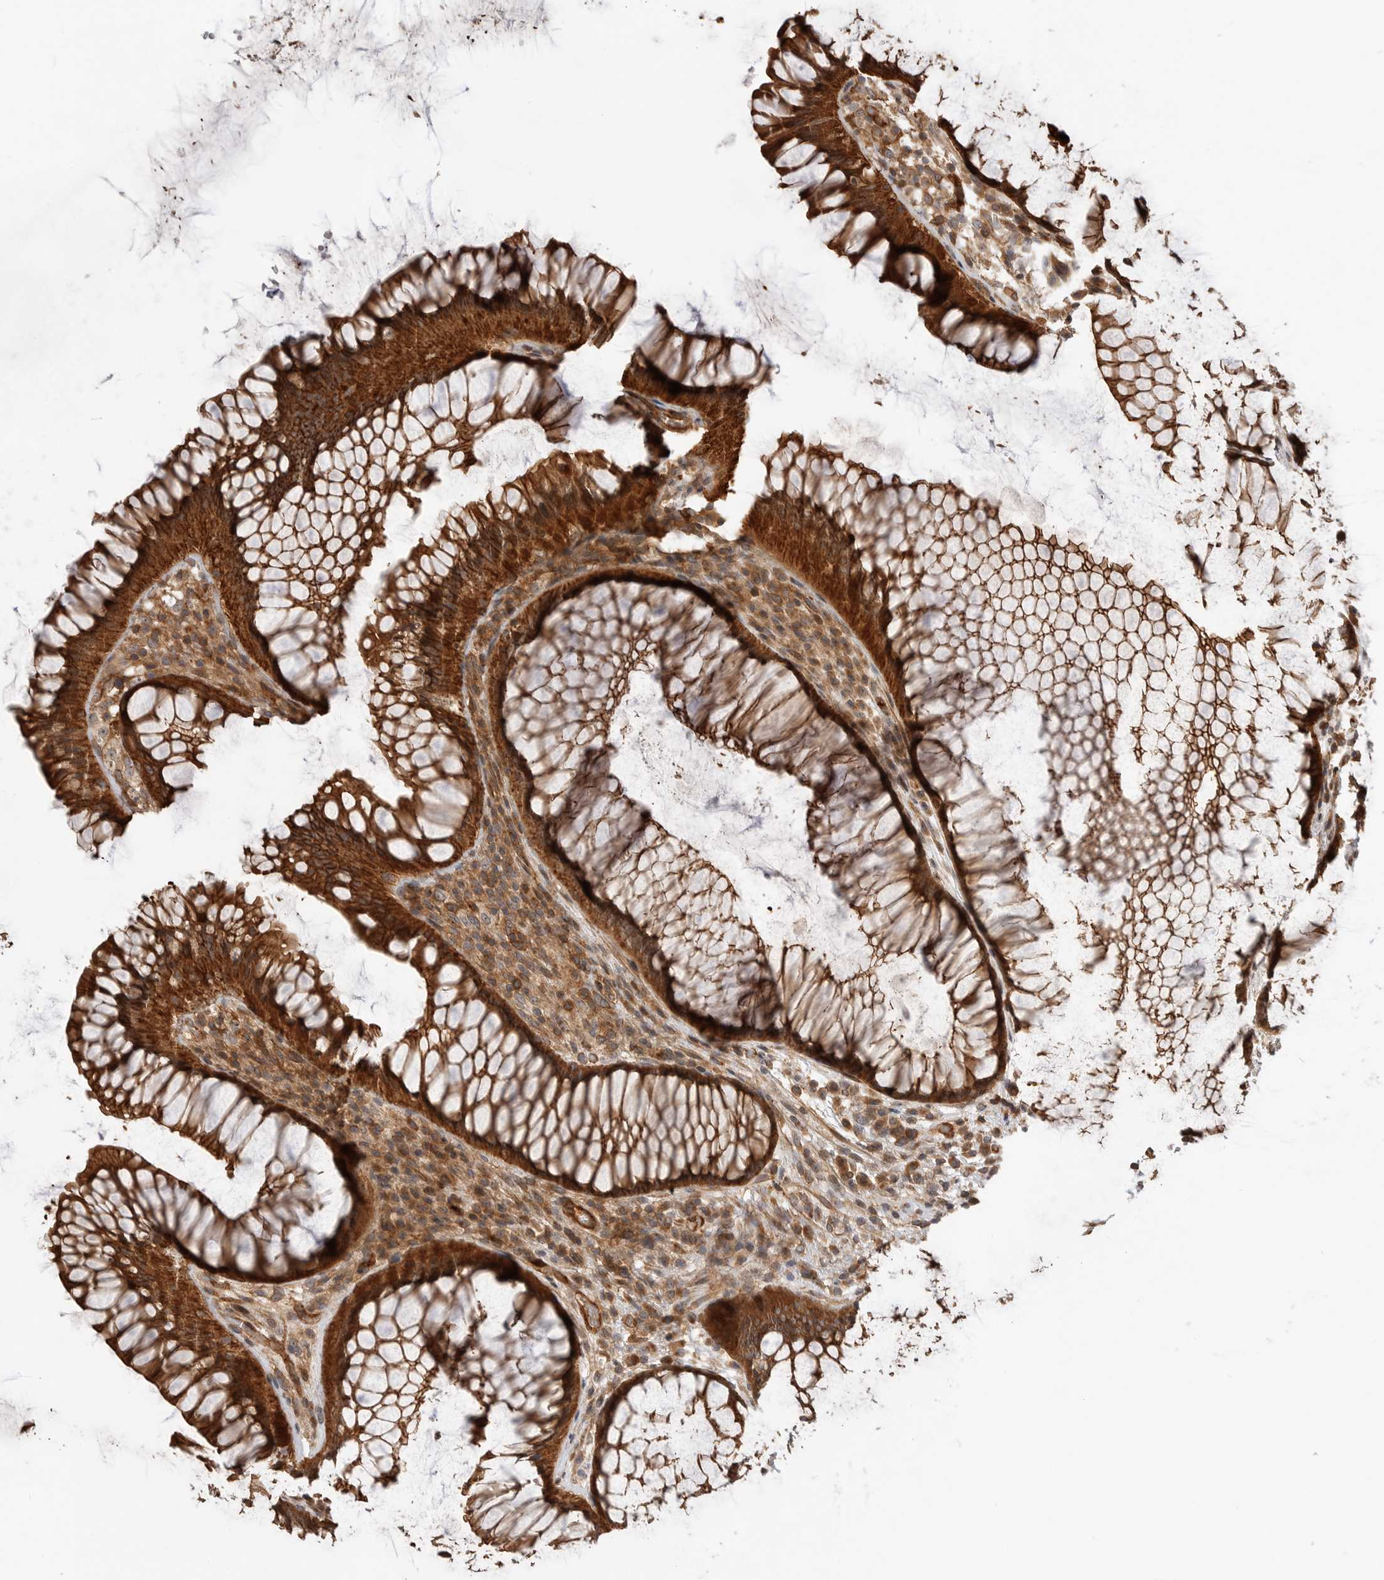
{"staining": {"intensity": "strong", "quantity": ">75%", "location": "cytoplasmic/membranous"}, "tissue": "rectum", "cell_type": "Glandular cells", "image_type": "normal", "snomed": [{"axis": "morphology", "description": "Normal tissue, NOS"}, {"axis": "topography", "description": "Rectum"}], "caption": "DAB immunohistochemical staining of benign rectum shows strong cytoplasmic/membranous protein positivity in approximately >75% of glandular cells. The protein of interest is shown in brown color, while the nuclei are stained blue.", "gene": "GPATCH2", "patient": {"sex": "male", "age": 51}}